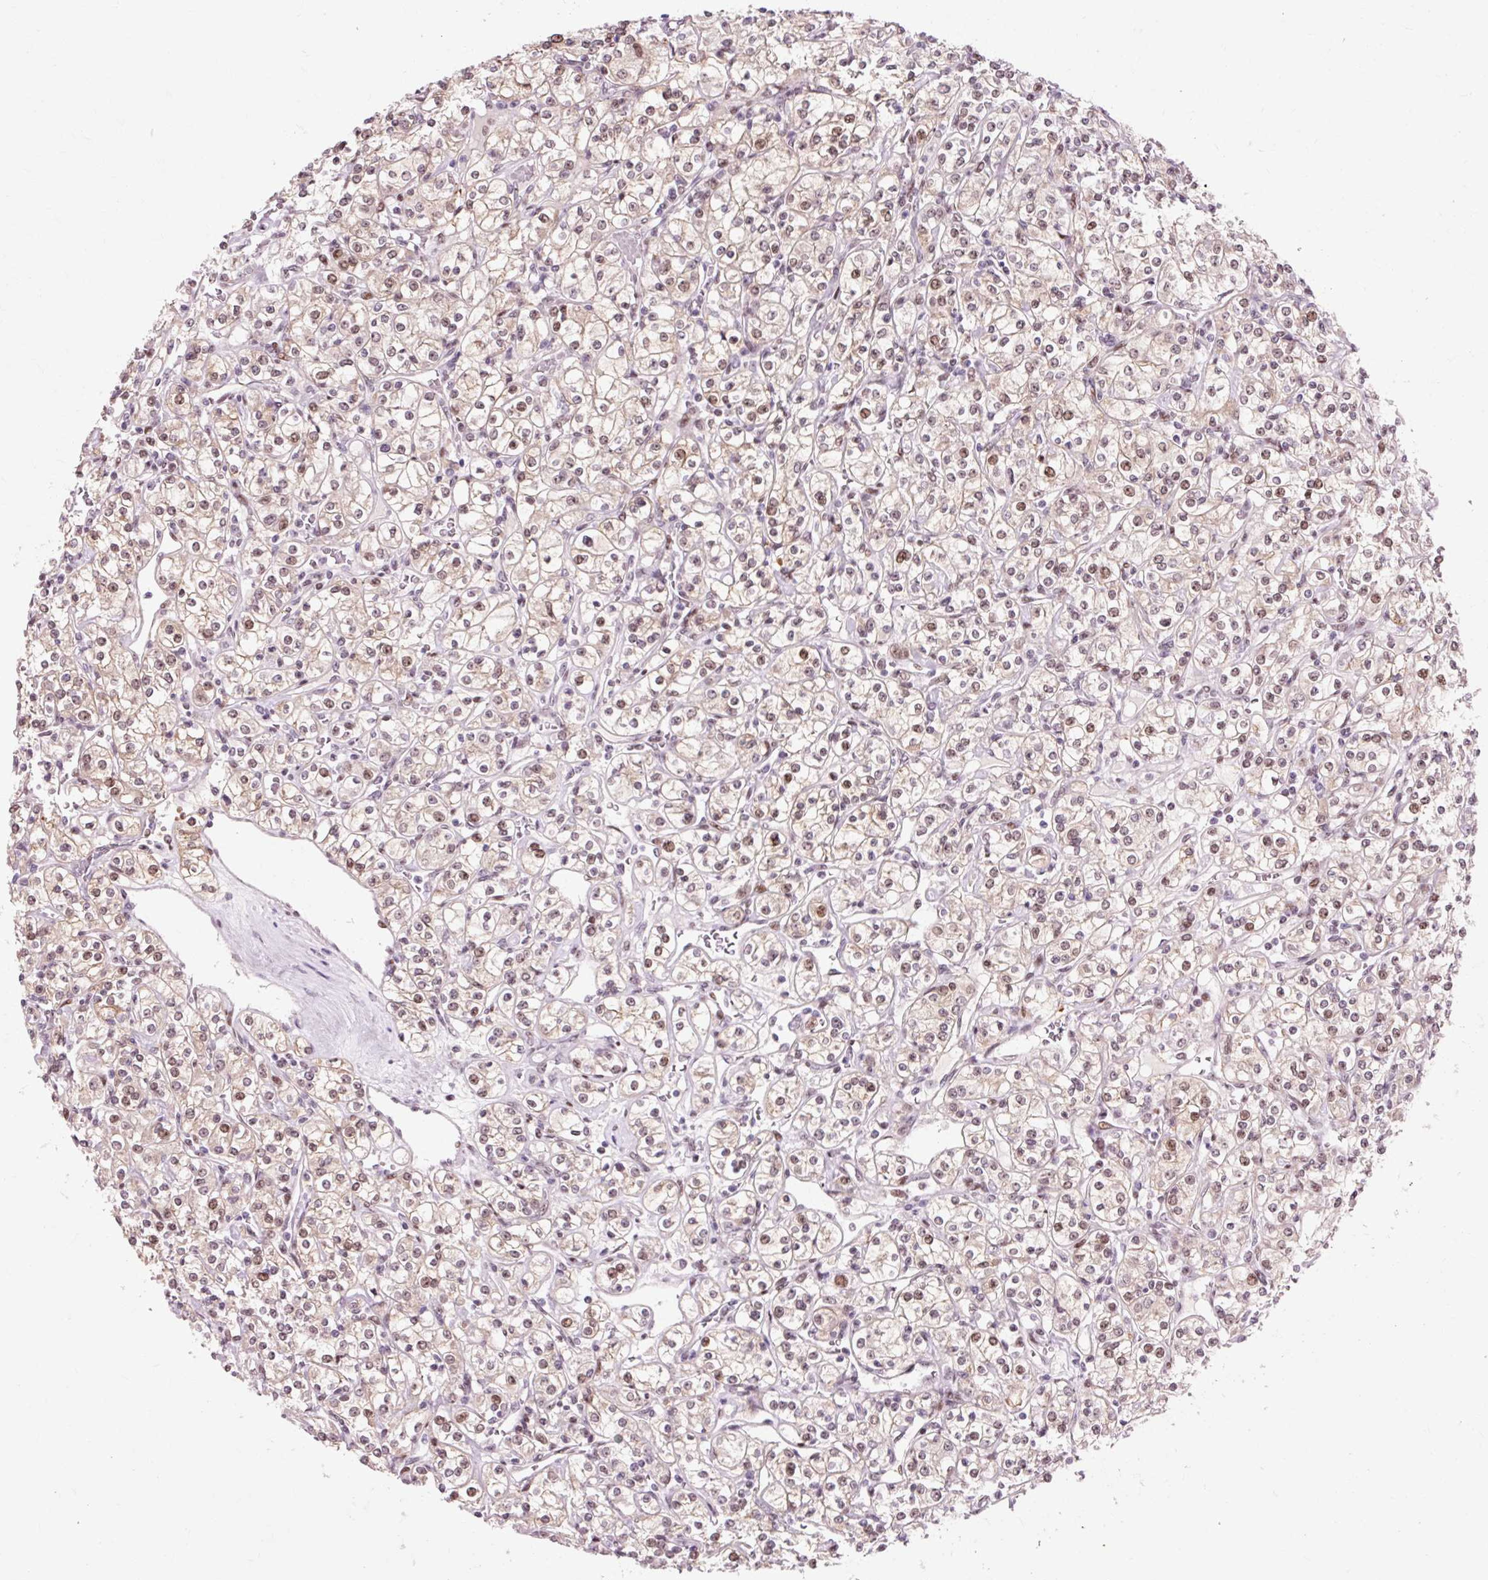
{"staining": {"intensity": "weak", "quantity": ">75%", "location": "cytoplasmic/membranous,nuclear"}, "tissue": "renal cancer", "cell_type": "Tumor cells", "image_type": "cancer", "snomed": [{"axis": "morphology", "description": "Adenocarcinoma, NOS"}, {"axis": "topography", "description": "Kidney"}], "caption": "Adenocarcinoma (renal) stained with DAB (3,3'-diaminobenzidine) immunohistochemistry exhibits low levels of weak cytoplasmic/membranous and nuclear positivity in about >75% of tumor cells.", "gene": "MACROD2", "patient": {"sex": "male", "age": 77}}